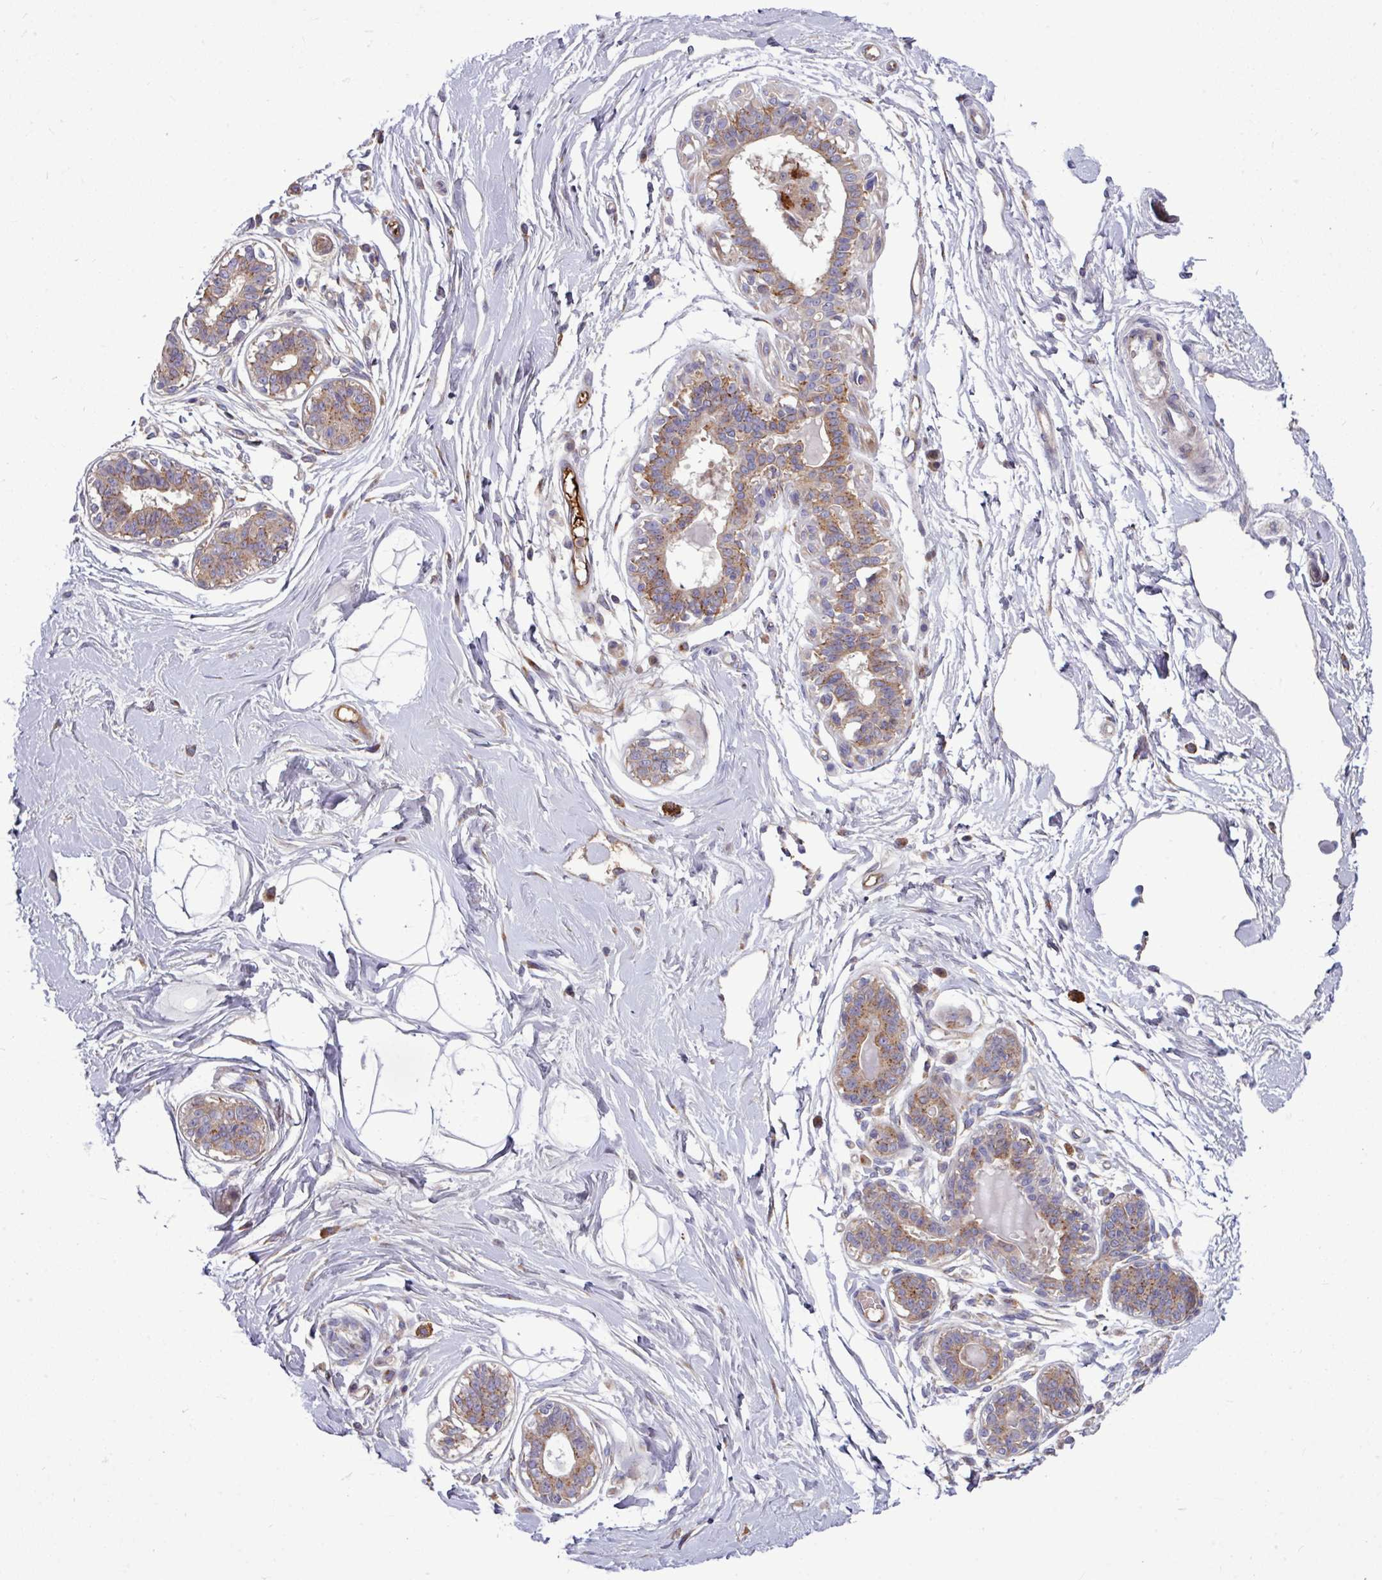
{"staining": {"intensity": "weak", "quantity": "<25%", "location": "cytoplasmic/membranous"}, "tissue": "breast", "cell_type": "Adipocytes", "image_type": "normal", "snomed": [{"axis": "morphology", "description": "Normal tissue, NOS"}, {"axis": "topography", "description": "Breast"}], "caption": "IHC micrograph of unremarkable human breast stained for a protein (brown), which reveals no expression in adipocytes. (Brightfield microscopy of DAB IHC at high magnification).", "gene": "LSM12", "patient": {"sex": "female", "age": 45}}